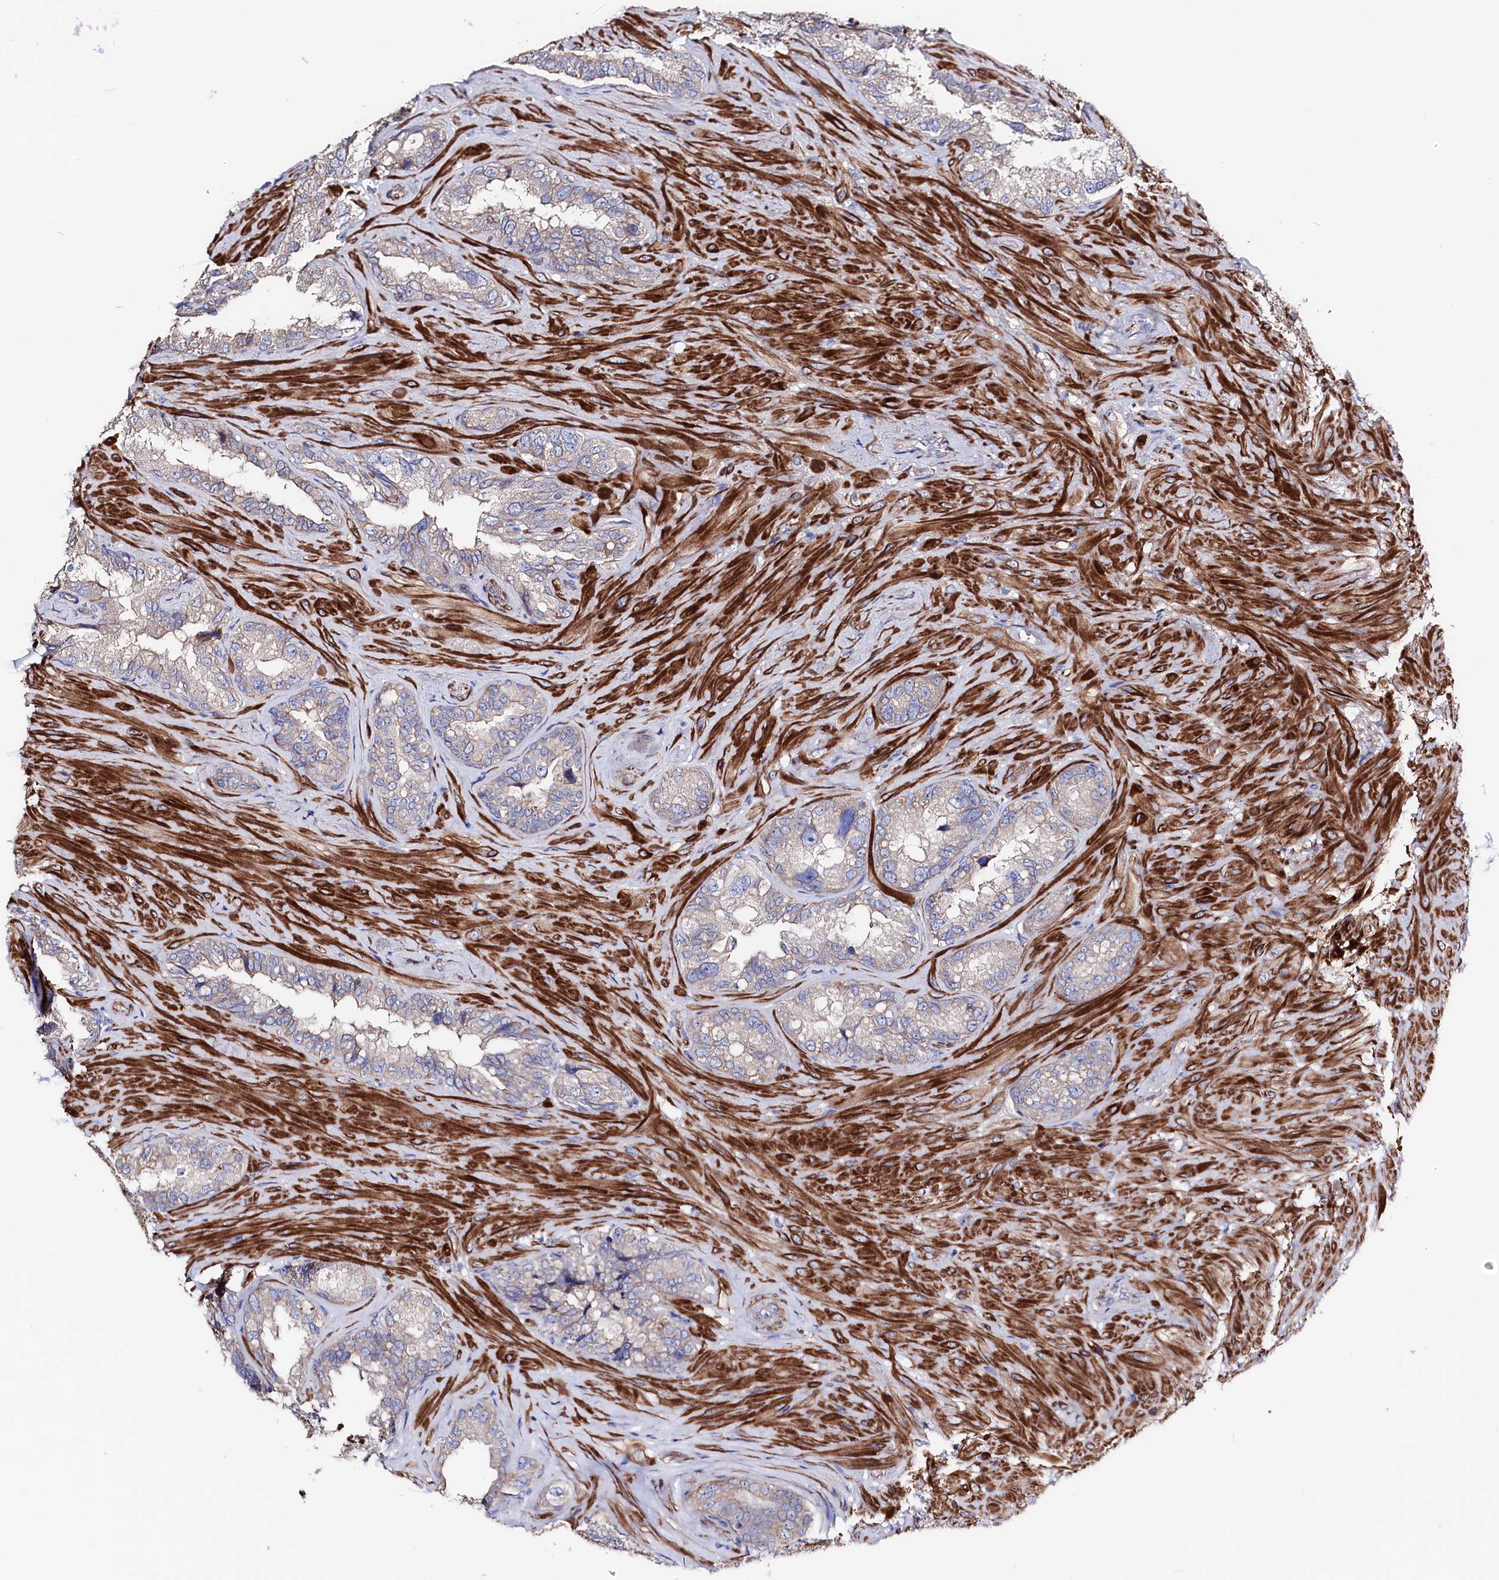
{"staining": {"intensity": "weak", "quantity": "25%-75%", "location": "cytoplasmic/membranous"}, "tissue": "seminal vesicle", "cell_type": "Glandular cells", "image_type": "normal", "snomed": [{"axis": "morphology", "description": "Normal tissue, NOS"}, {"axis": "topography", "description": "Seminal veicle"}, {"axis": "topography", "description": "Peripheral nerve tissue"}], "caption": "Glandular cells exhibit weak cytoplasmic/membranous expression in about 25%-75% of cells in benign seminal vesicle.", "gene": "WNT8A", "patient": {"sex": "male", "age": 67}}